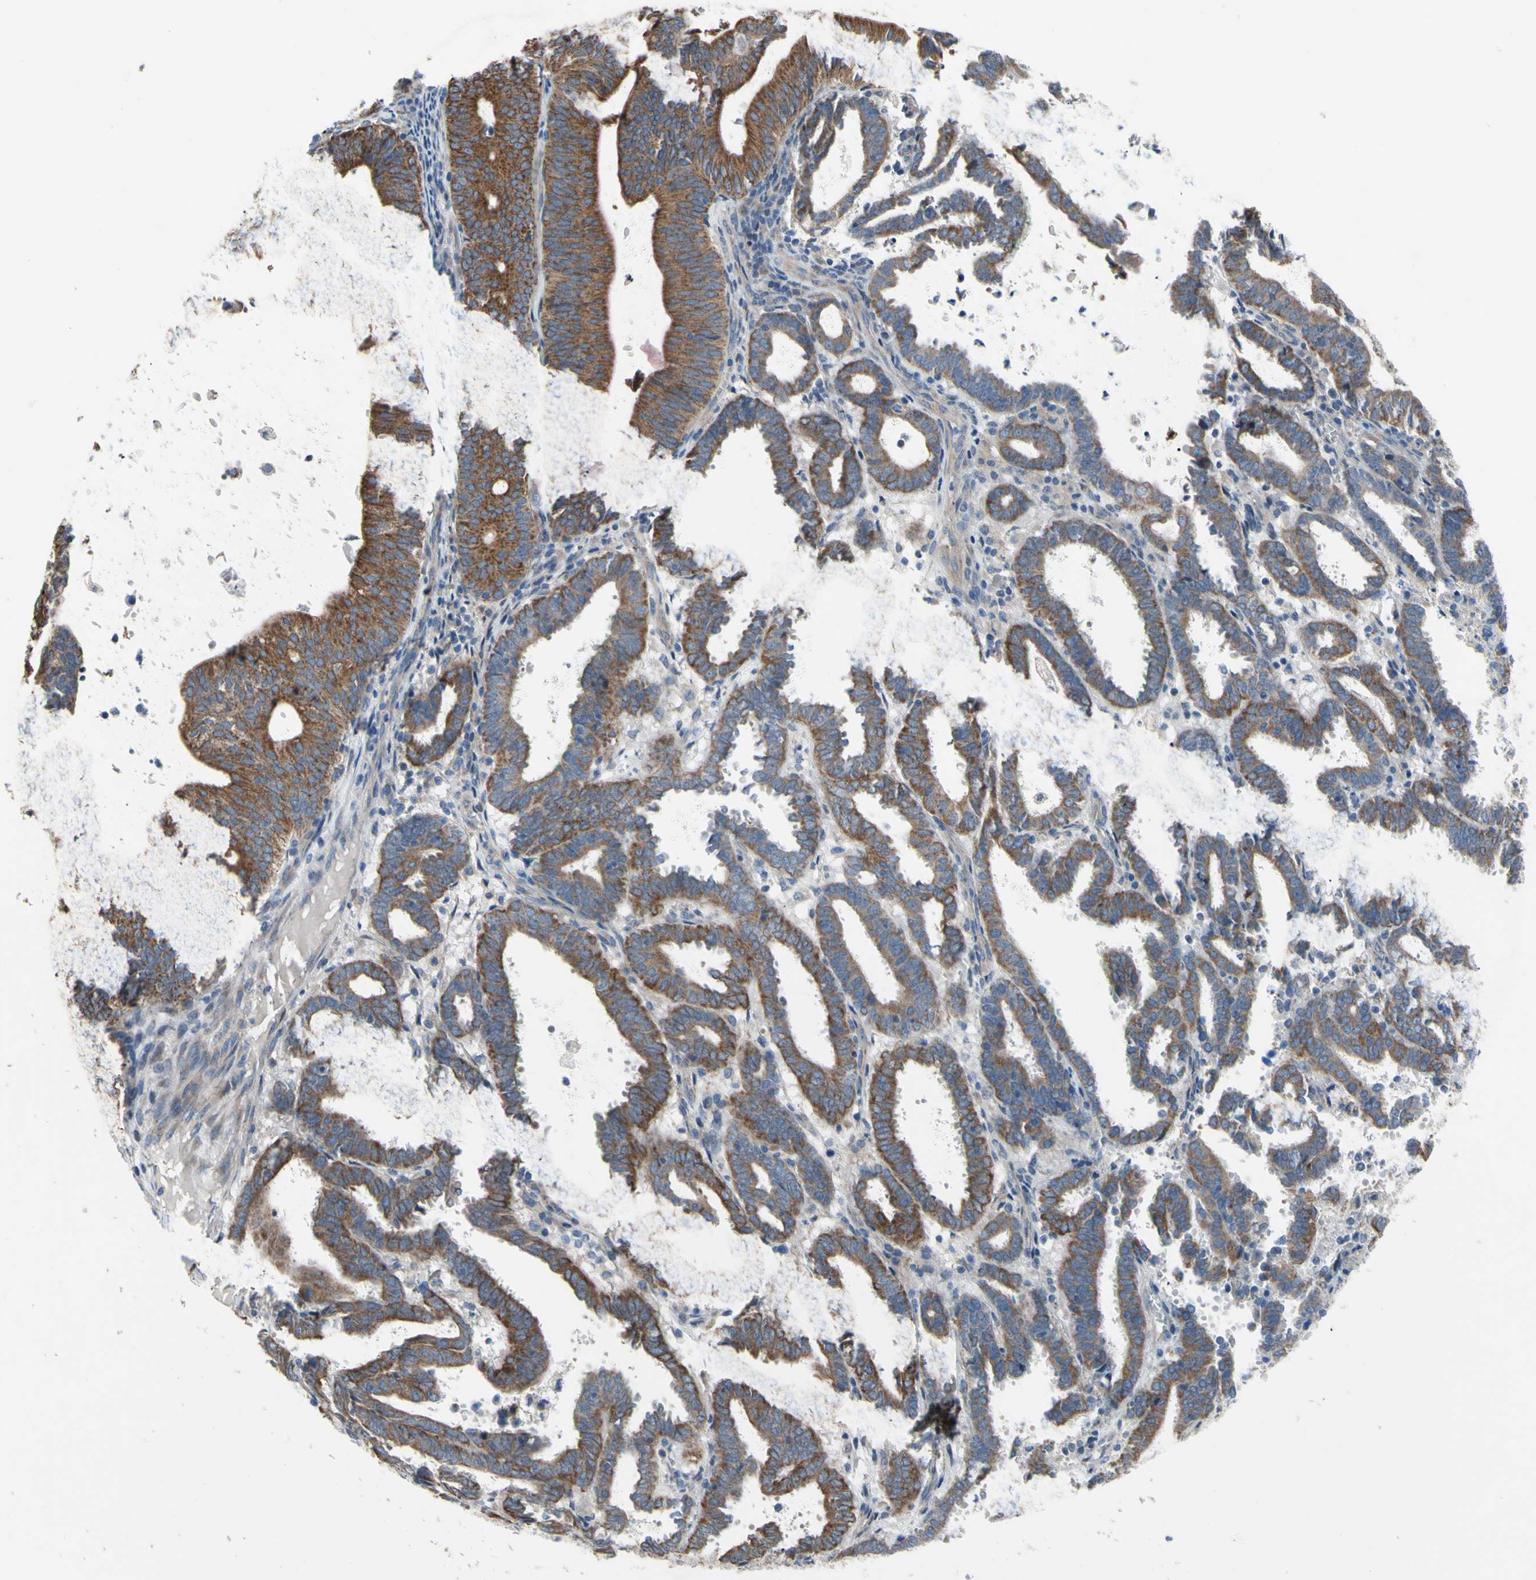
{"staining": {"intensity": "strong", "quantity": ">75%", "location": "cytoplasmic/membranous"}, "tissue": "endometrial cancer", "cell_type": "Tumor cells", "image_type": "cancer", "snomed": [{"axis": "morphology", "description": "Adenocarcinoma, NOS"}, {"axis": "topography", "description": "Uterus"}], "caption": "This micrograph displays IHC staining of human endometrial cancer, with high strong cytoplasmic/membranous expression in about >75% of tumor cells.", "gene": "GRAMD2B", "patient": {"sex": "female", "age": 83}}